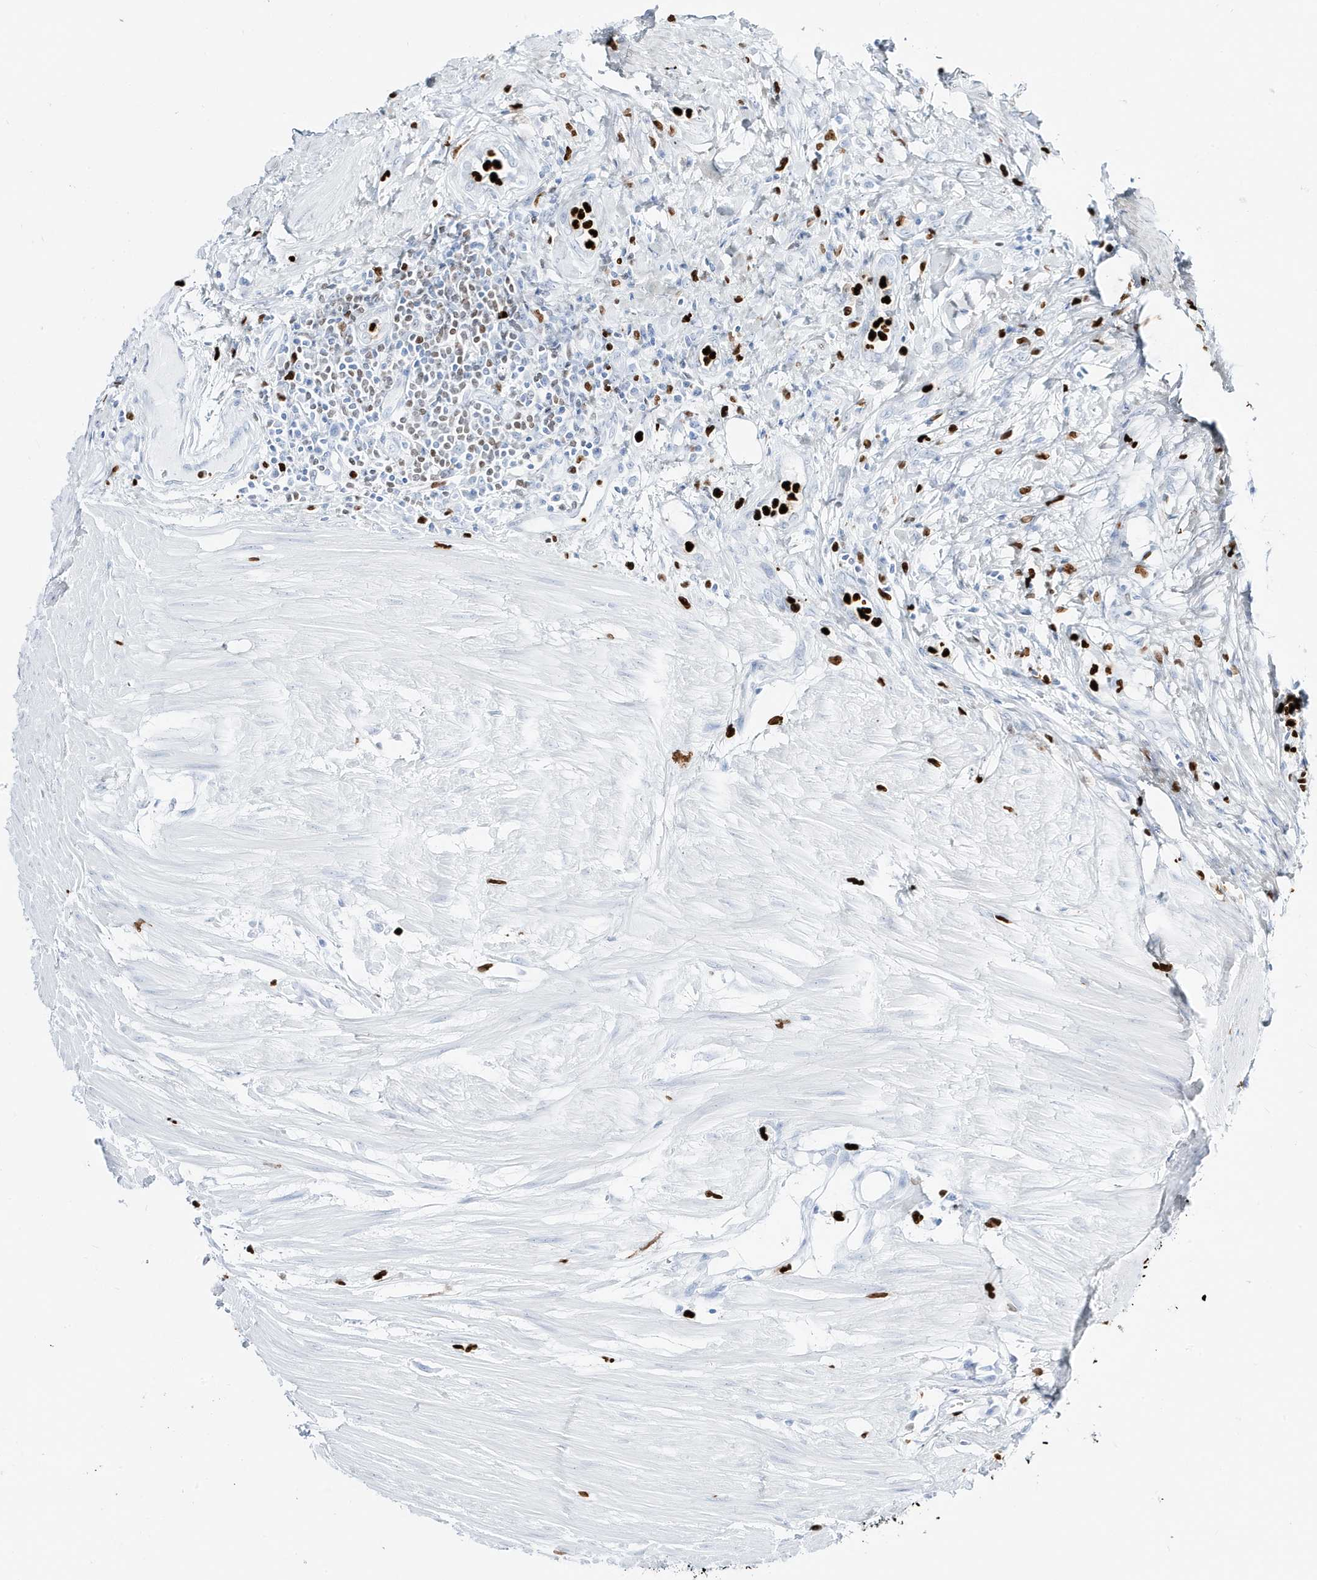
{"staining": {"intensity": "negative", "quantity": "none", "location": "none"}, "tissue": "colorectal cancer", "cell_type": "Tumor cells", "image_type": "cancer", "snomed": [{"axis": "morphology", "description": "Adenocarcinoma, NOS"}, {"axis": "topography", "description": "Colon"}], "caption": "Image shows no significant protein staining in tumor cells of colorectal adenocarcinoma.", "gene": "MNDA", "patient": {"sex": "female", "age": 67}}